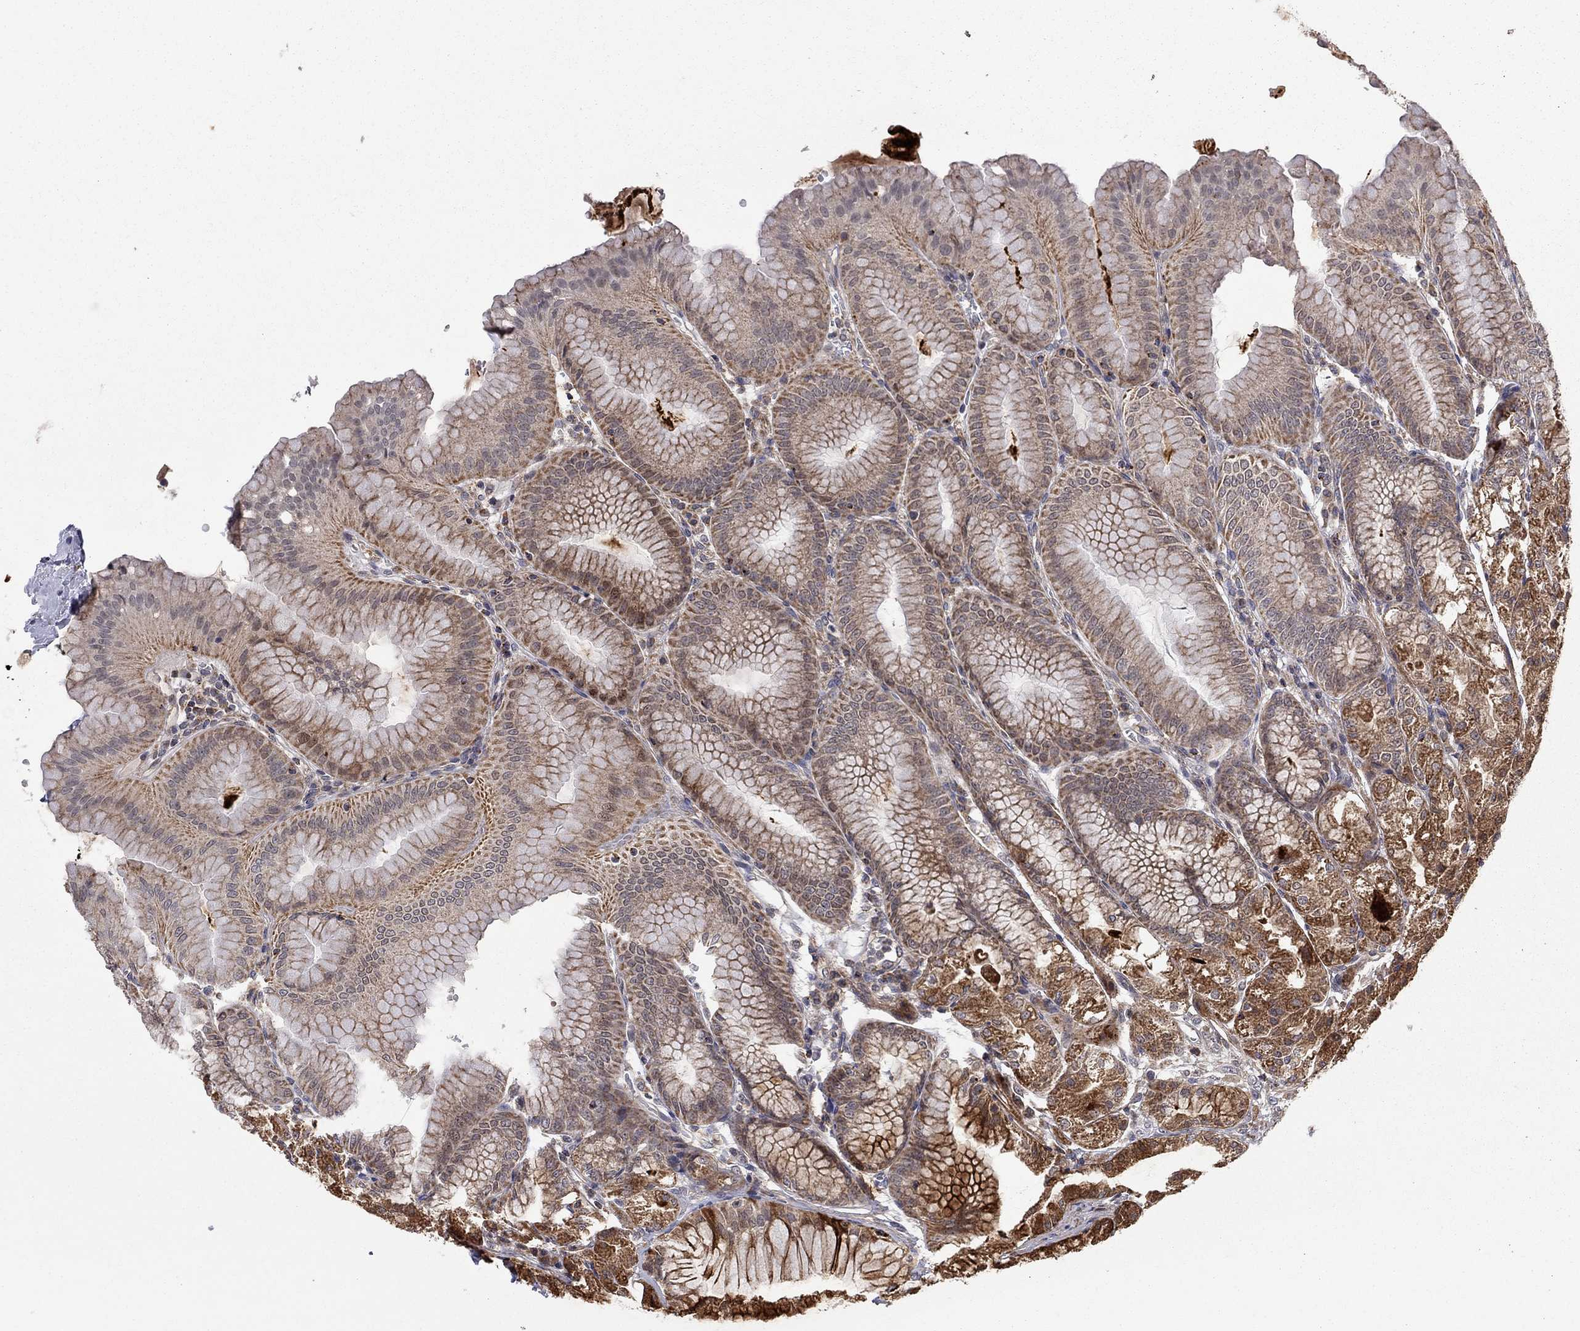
{"staining": {"intensity": "strong", "quantity": "25%-75%", "location": "cytoplasmic/membranous"}, "tissue": "stomach", "cell_type": "Glandular cells", "image_type": "normal", "snomed": [{"axis": "morphology", "description": "Normal tissue, NOS"}, {"axis": "topography", "description": "Stomach"}], "caption": "Approximately 25%-75% of glandular cells in benign stomach reveal strong cytoplasmic/membranous protein expression as visualized by brown immunohistochemical staining.", "gene": "IDS", "patient": {"sex": "male", "age": 71}}